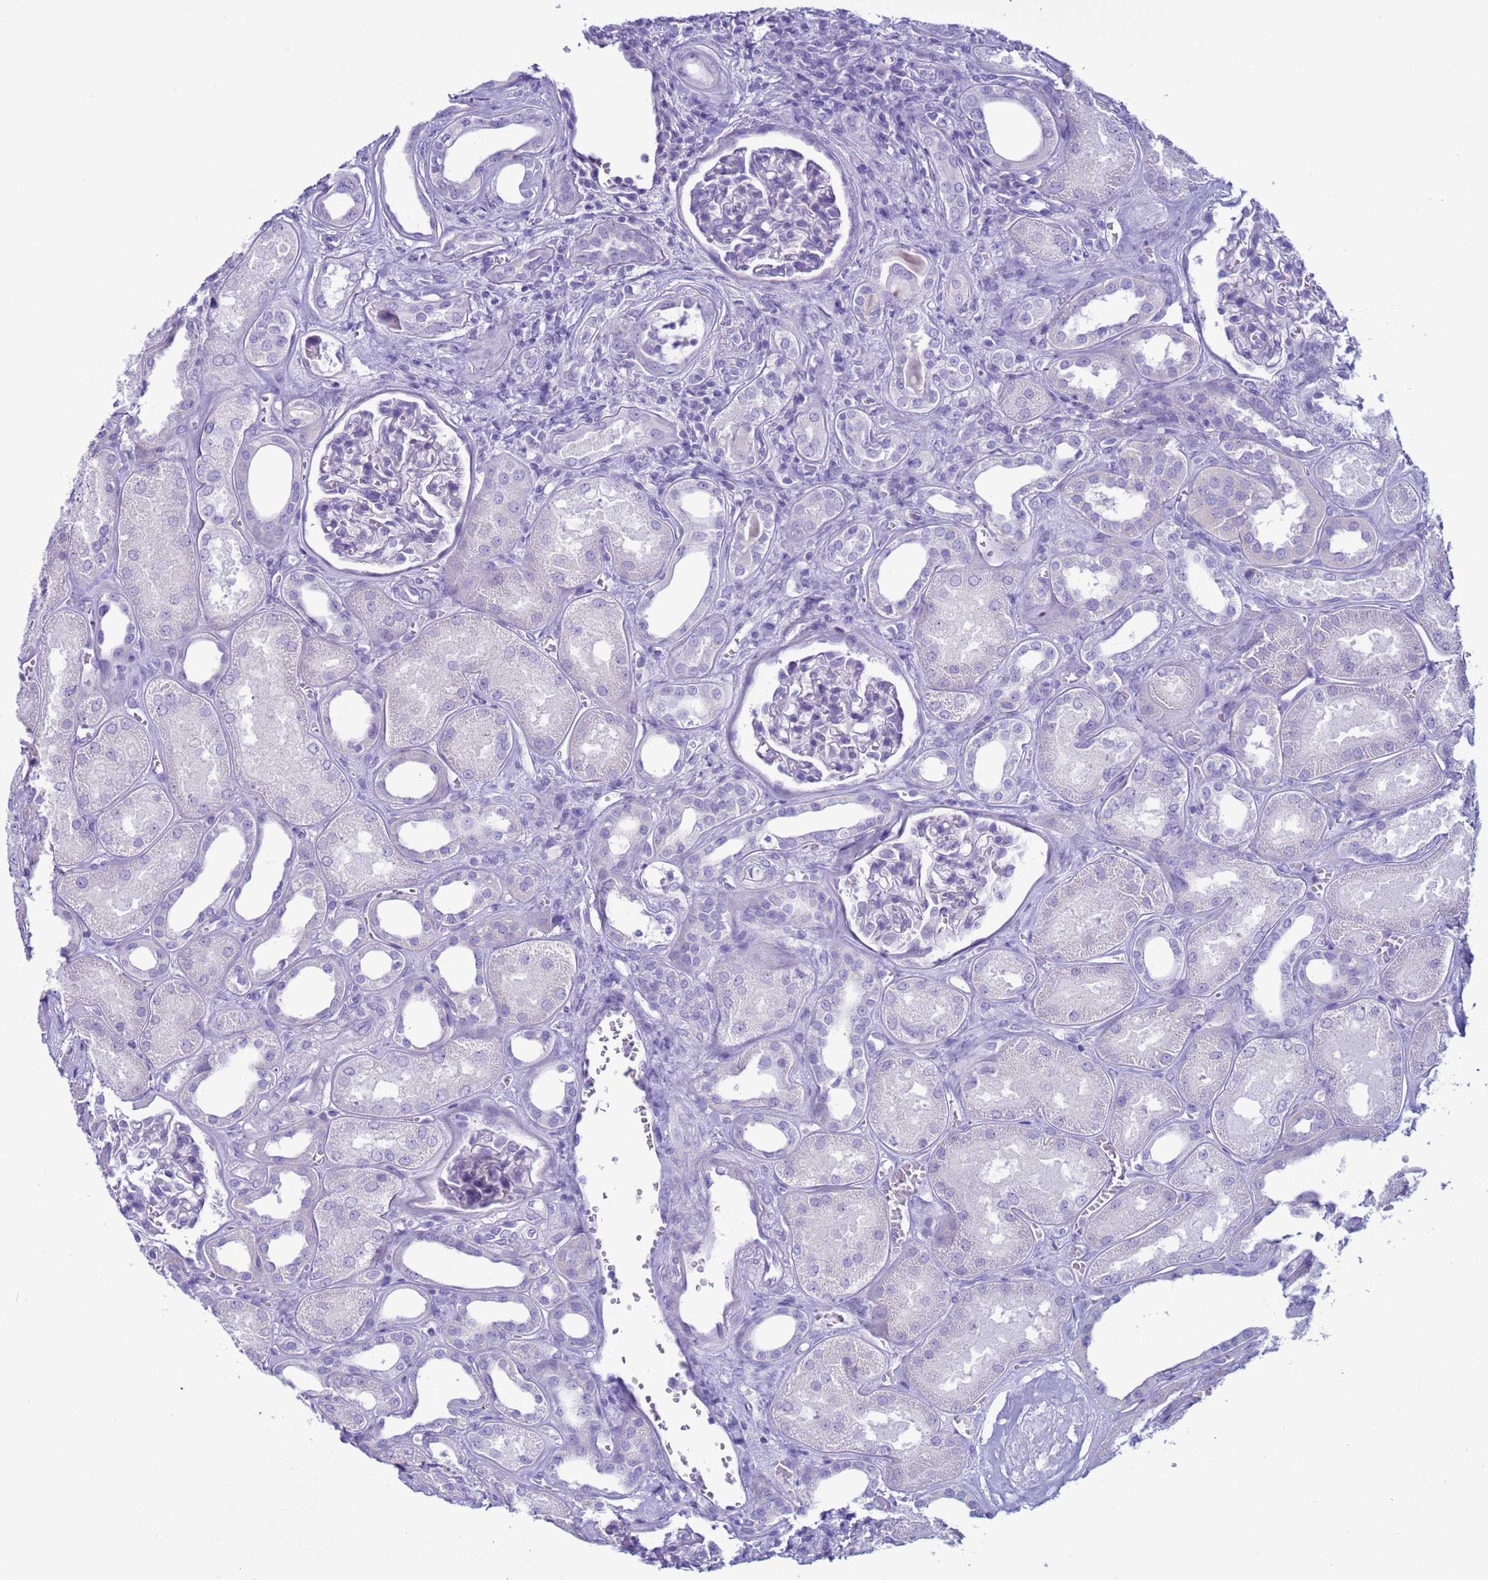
{"staining": {"intensity": "negative", "quantity": "none", "location": "none"}, "tissue": "kidney", "cell_type": "Cells in glomeruli", "image_type": "normal", "snomed": [{"axis": "morphology", "description": "Normal tissue, NOS"}, {"axis": "morphology", "description": "Adenocarcinoma, NOS"}, {"axis": "topography", "description": "Kidney"}], "caption": "Immunohistochemistry micrograph of unremarkable kidney: kidney stained with DAB (3,3'-diaminobenzidine) displays no significant protein positivity in cells in glomeruli. (Stains: DAB (3,3'-diaminobenzidine) immunohistochemistry with hematoxylin counter stain, Microscopy: brightfield microscopy at high magnification).", "gene": "CST1", "patient": {"sex": "female", "age": 68}}